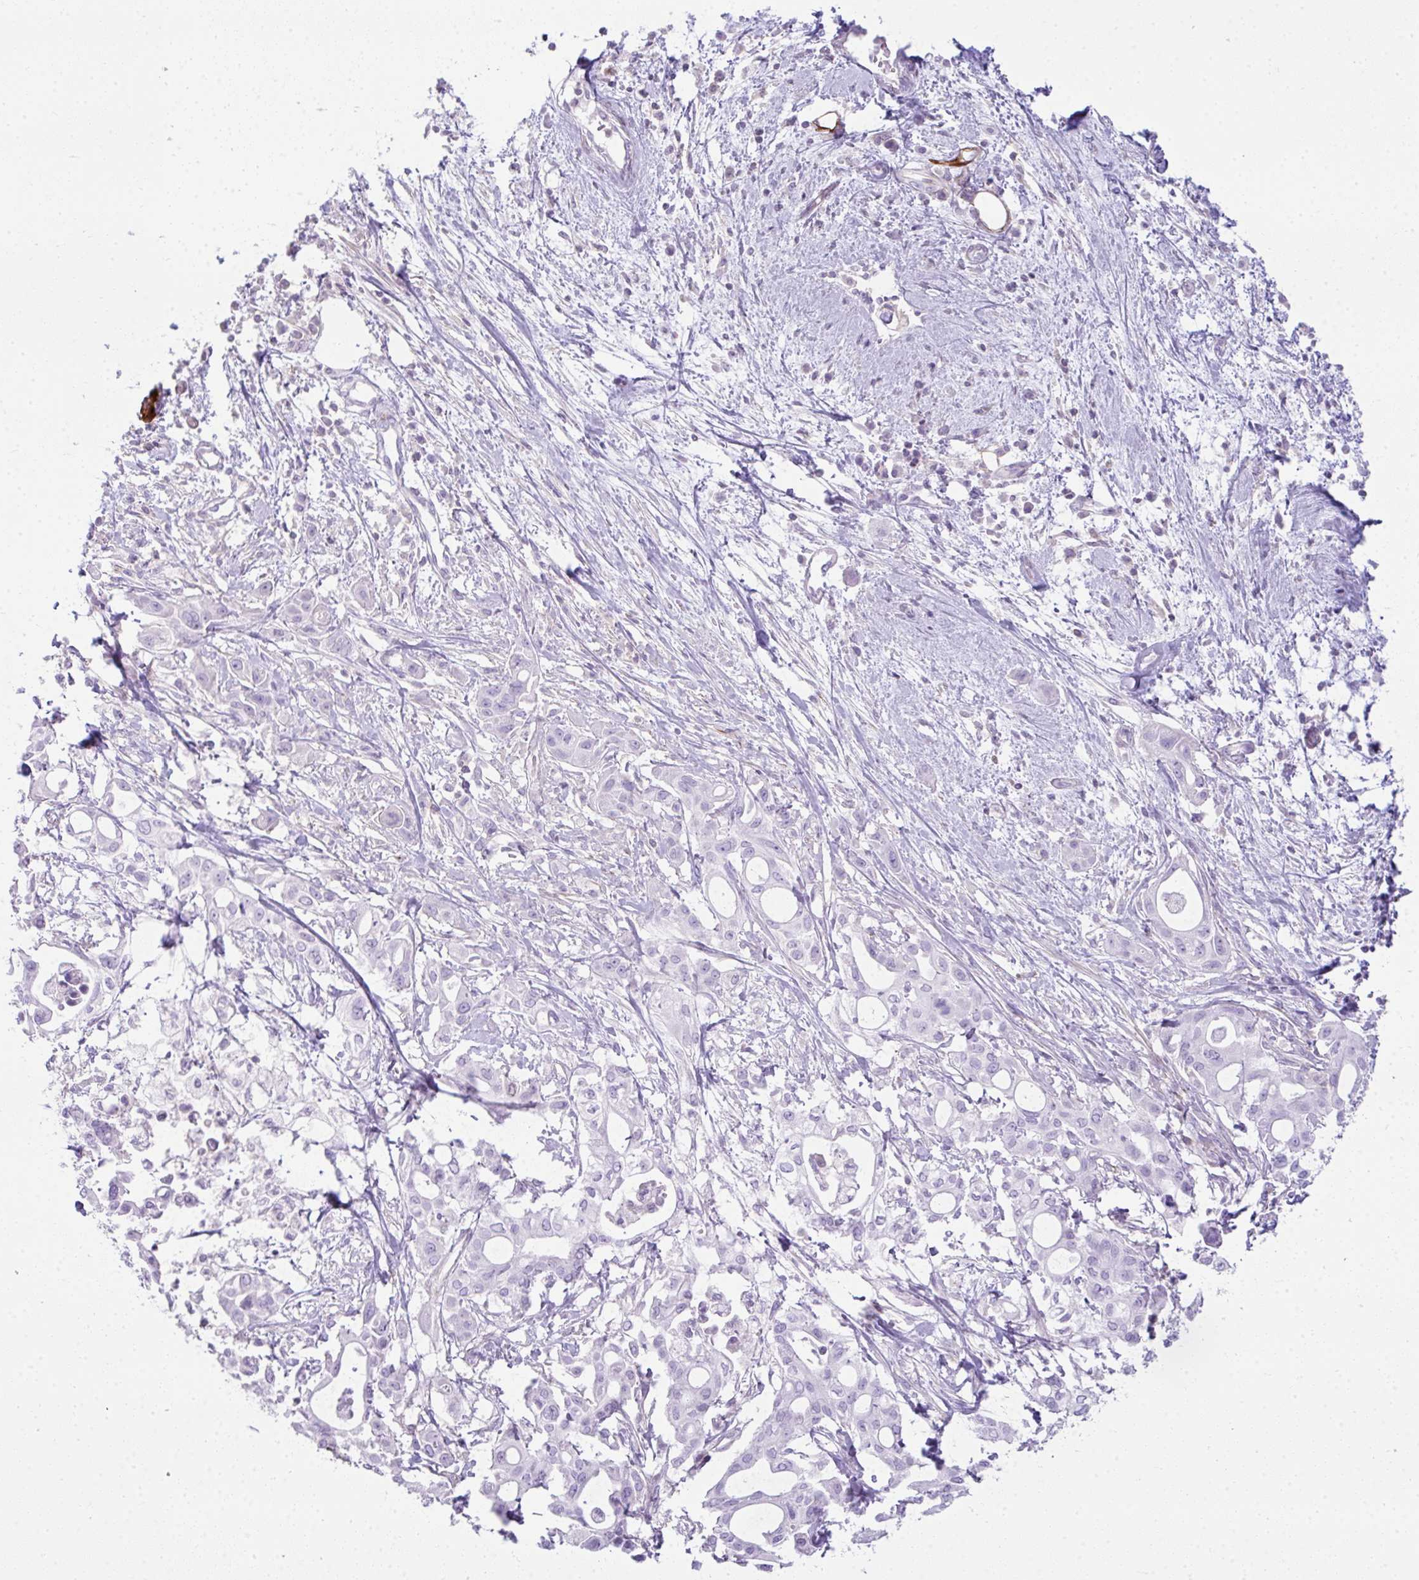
{"staining": {"intensity": "negative", "quantity": "none", "location": "none"}, "tissue": "pancreatic cancer", "cell_type": "Tumor cells", "image_type": "cancer", "snomed": [{"axis": "morphology", "description": "Adenocarcinoma, NOS"}, {"axis": "topography", "description": "Pancreas"}], "caption": "Image shows no protein positivity in tumor cells of adenocarcinoma (pancreatic) tissue.", "gene": "CDRT15", "patient": {"sex": "female", "age": 68}}